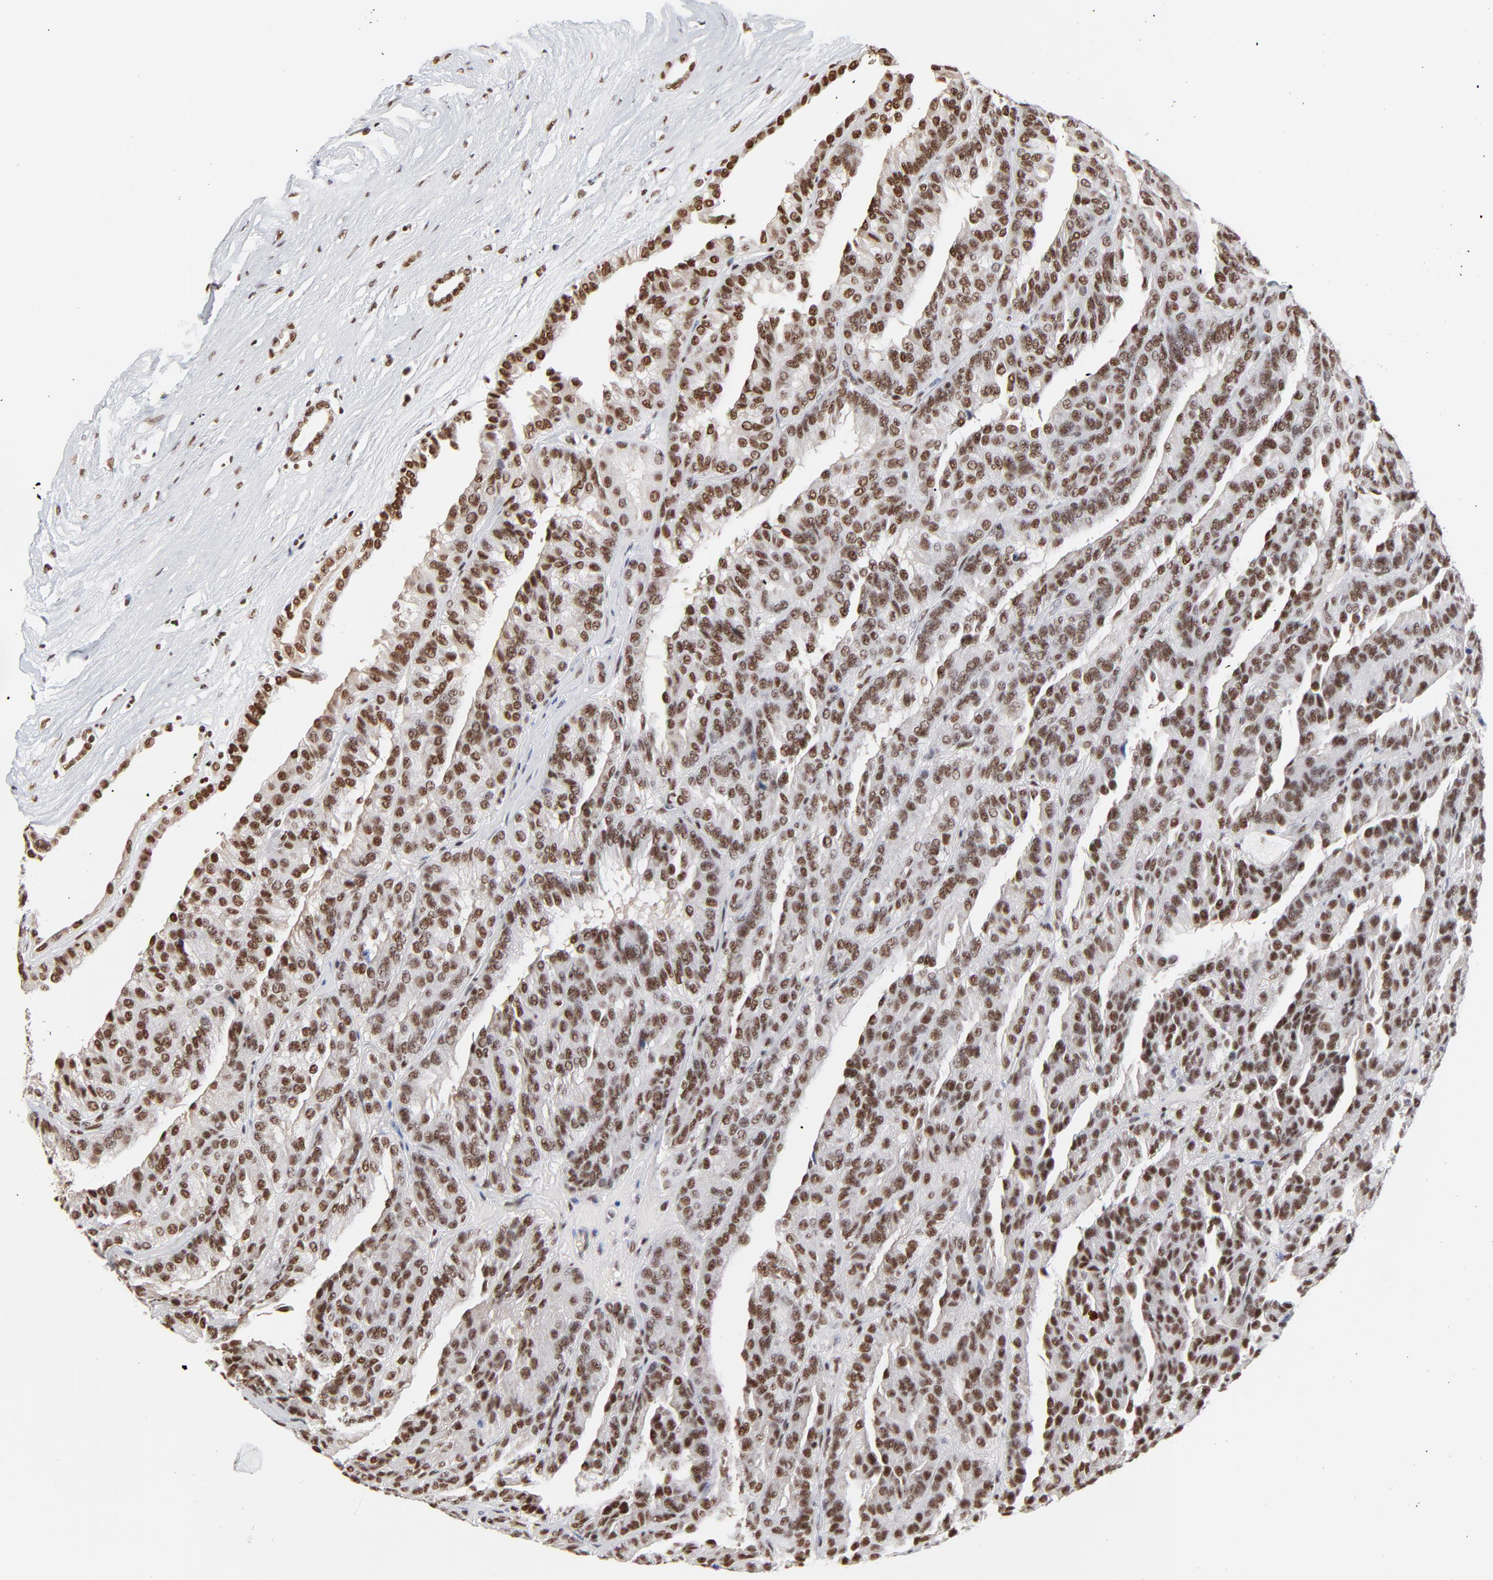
{"staining": {"intensity": "strong", "quantity": ">75%", "location": "nuclear"}, "tissue": "renal cancer", "cell_type": "Tumor cells", "image_type": "cancer", "snomed": [{"axis": "morphology", "description": "Adenocarcinoma, NOS"}, {"axis": "topography", "description": "Kidney"}], "caption": "Protein expression analysis of adenocarcinoma (renal) demonstrates strong nuclear positivity in about >75% of tumor cells.", "gene": "CREB1", "patient": {"sex": "male", "age": 46}}